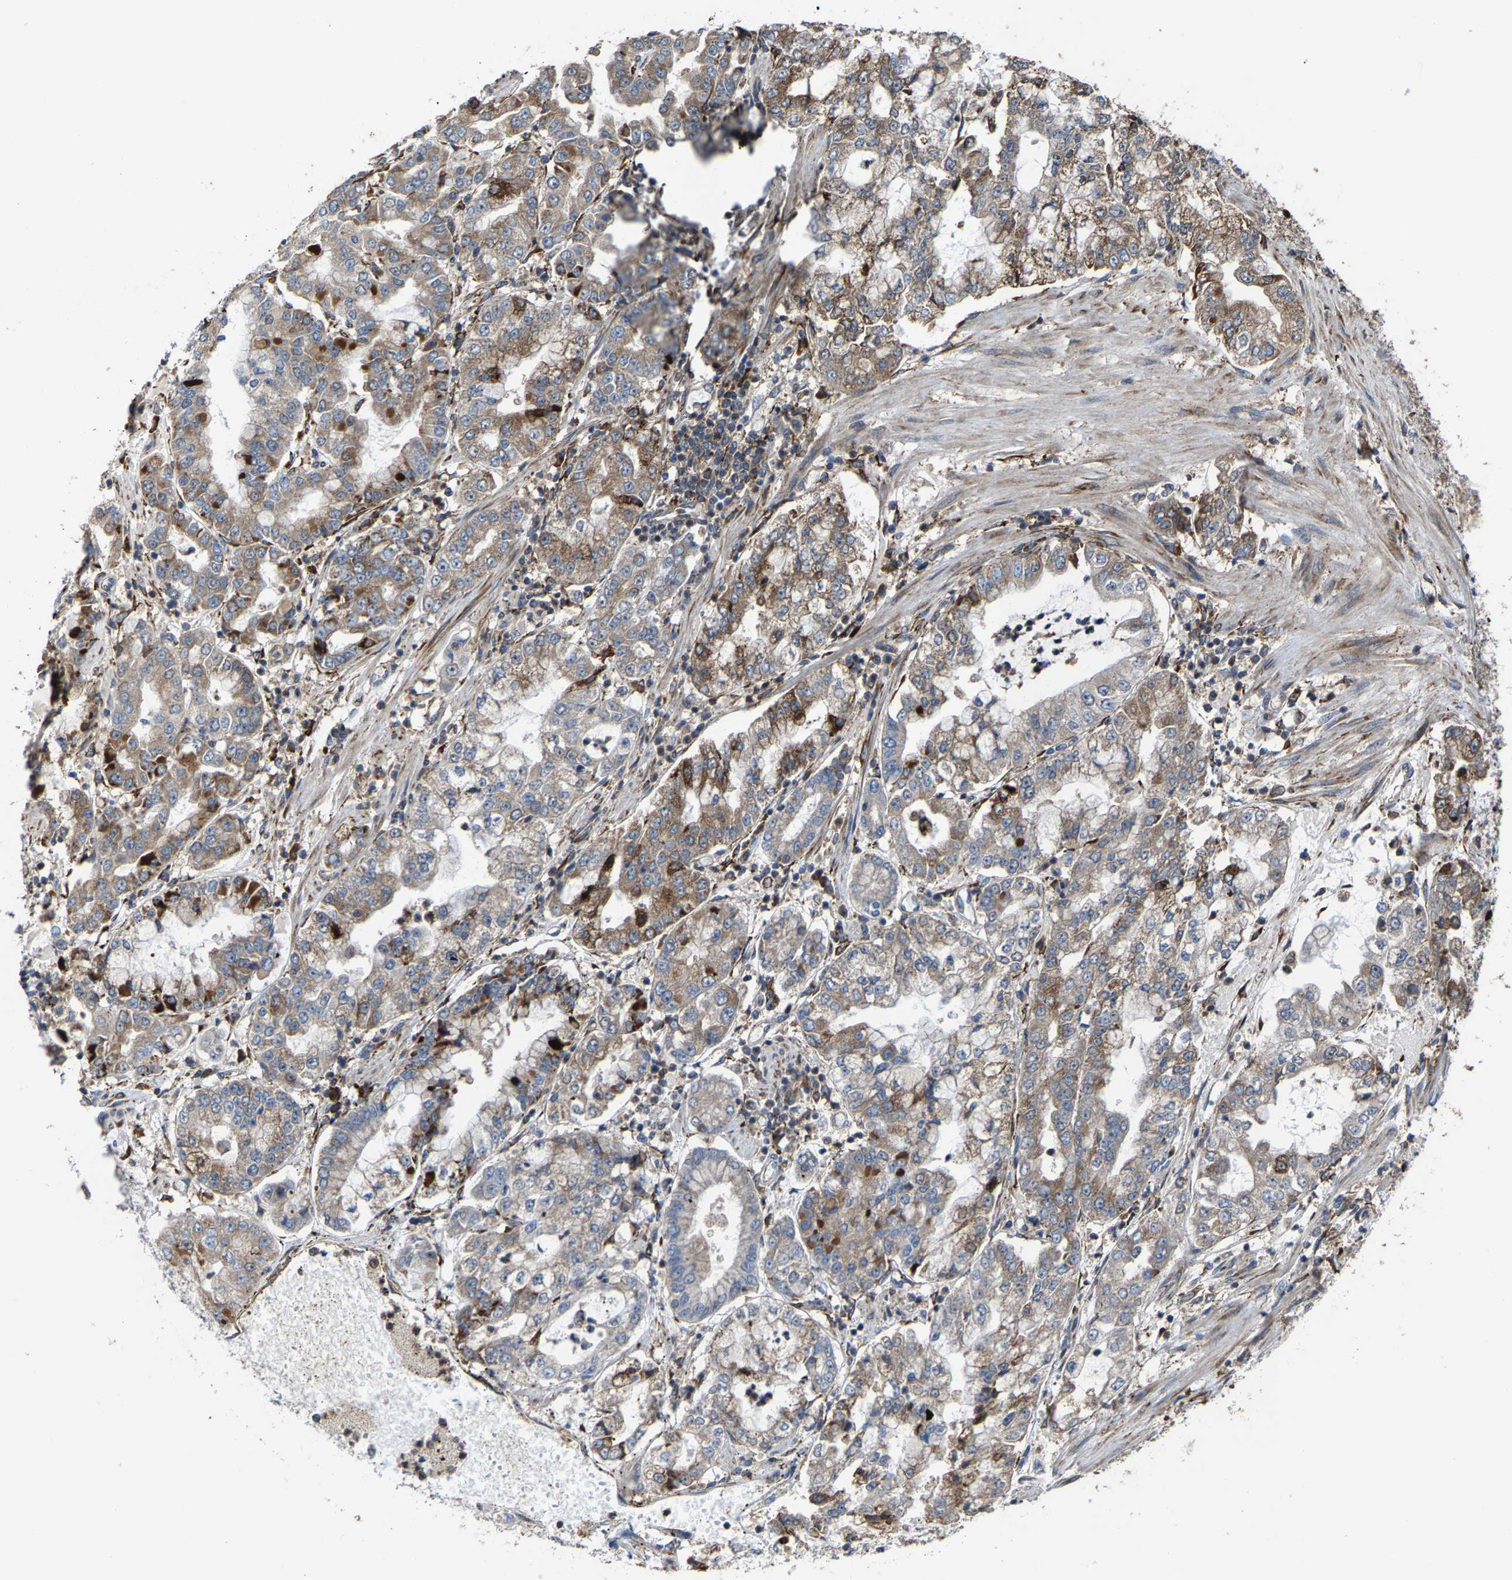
{"staining": {"intensity": "moderate", "quantity": ">75%", "location": "cytoplasmic/membranous"}, "tissue": "stomach cancer", "cell_type": "Tumor cells", "image_type": "cancer", "snomed": [{"axis": "morphology", "description": "Adenocarcinoma, NOS"}, {"axis": "topography", "description": "Stomach"}], "caption": "This is a histology image of immunohistochemistry staining of stomach adenocarcinoma, which shows moderate staining in the cytoplasmic/membranous of tumor cells.", "gene": "FGD3", "patient": {"sex": "male", "age": 76}}